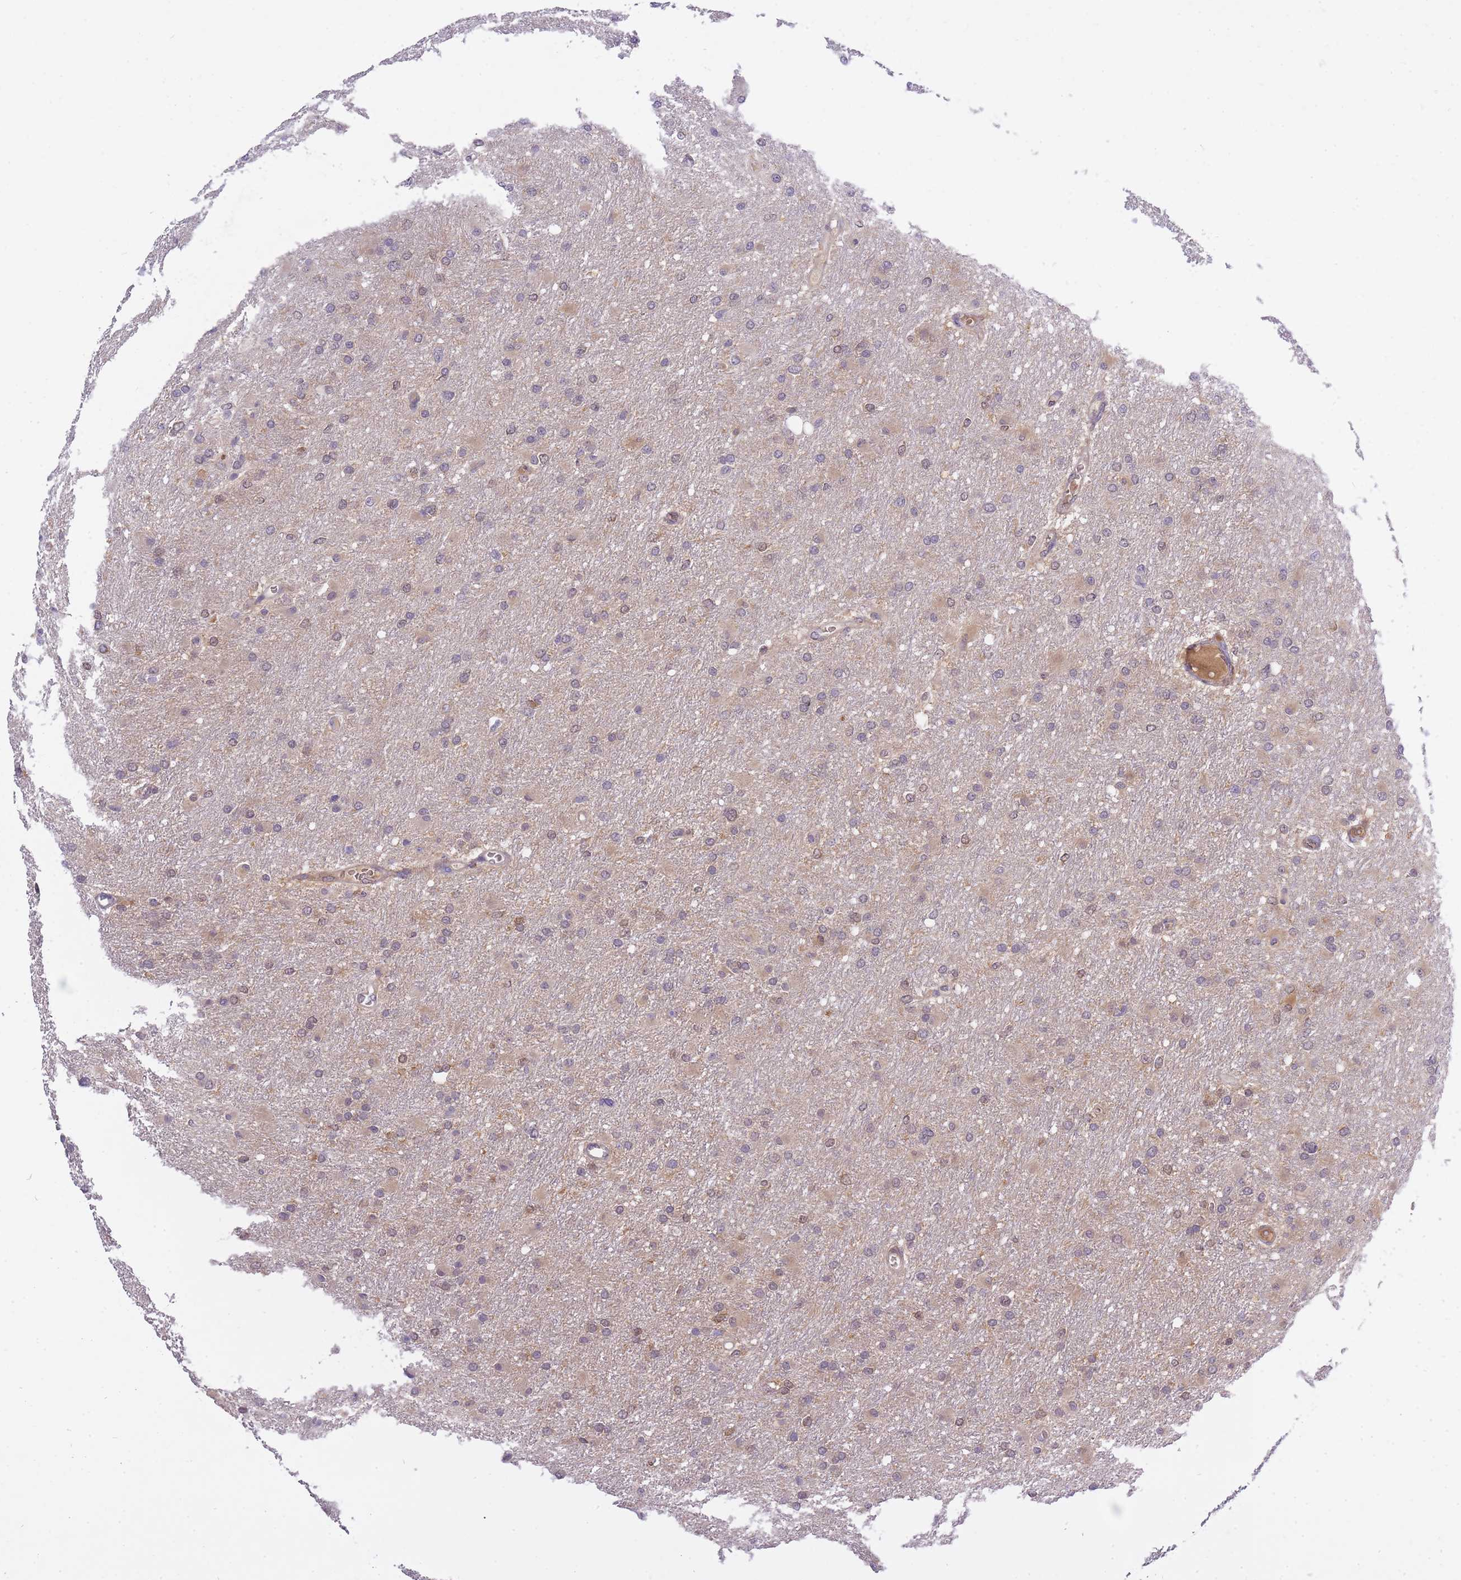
{"staining": {"intensity": "weak", "quantity": ">75%", "location": "cytoplasmic/membranous,nuclear"}, "tissue": "glioma", "cell_type": "Tumor cells", "image_type": "cancer", "snomed": [{"axis": "morphology", "description": "Glioma, malignant, High grade"}, {"axis": "topography", "description": "Cerebral cortex"}], "caption": "A micrograph showing weak cytoplasmic/membranous and nuclear positivity in about >75% of tumor cells in glioma, as visualized by brown immunohistochemical staining.", "gene": "CXorf38", "patient": {"sex": "female", "age": 36}}